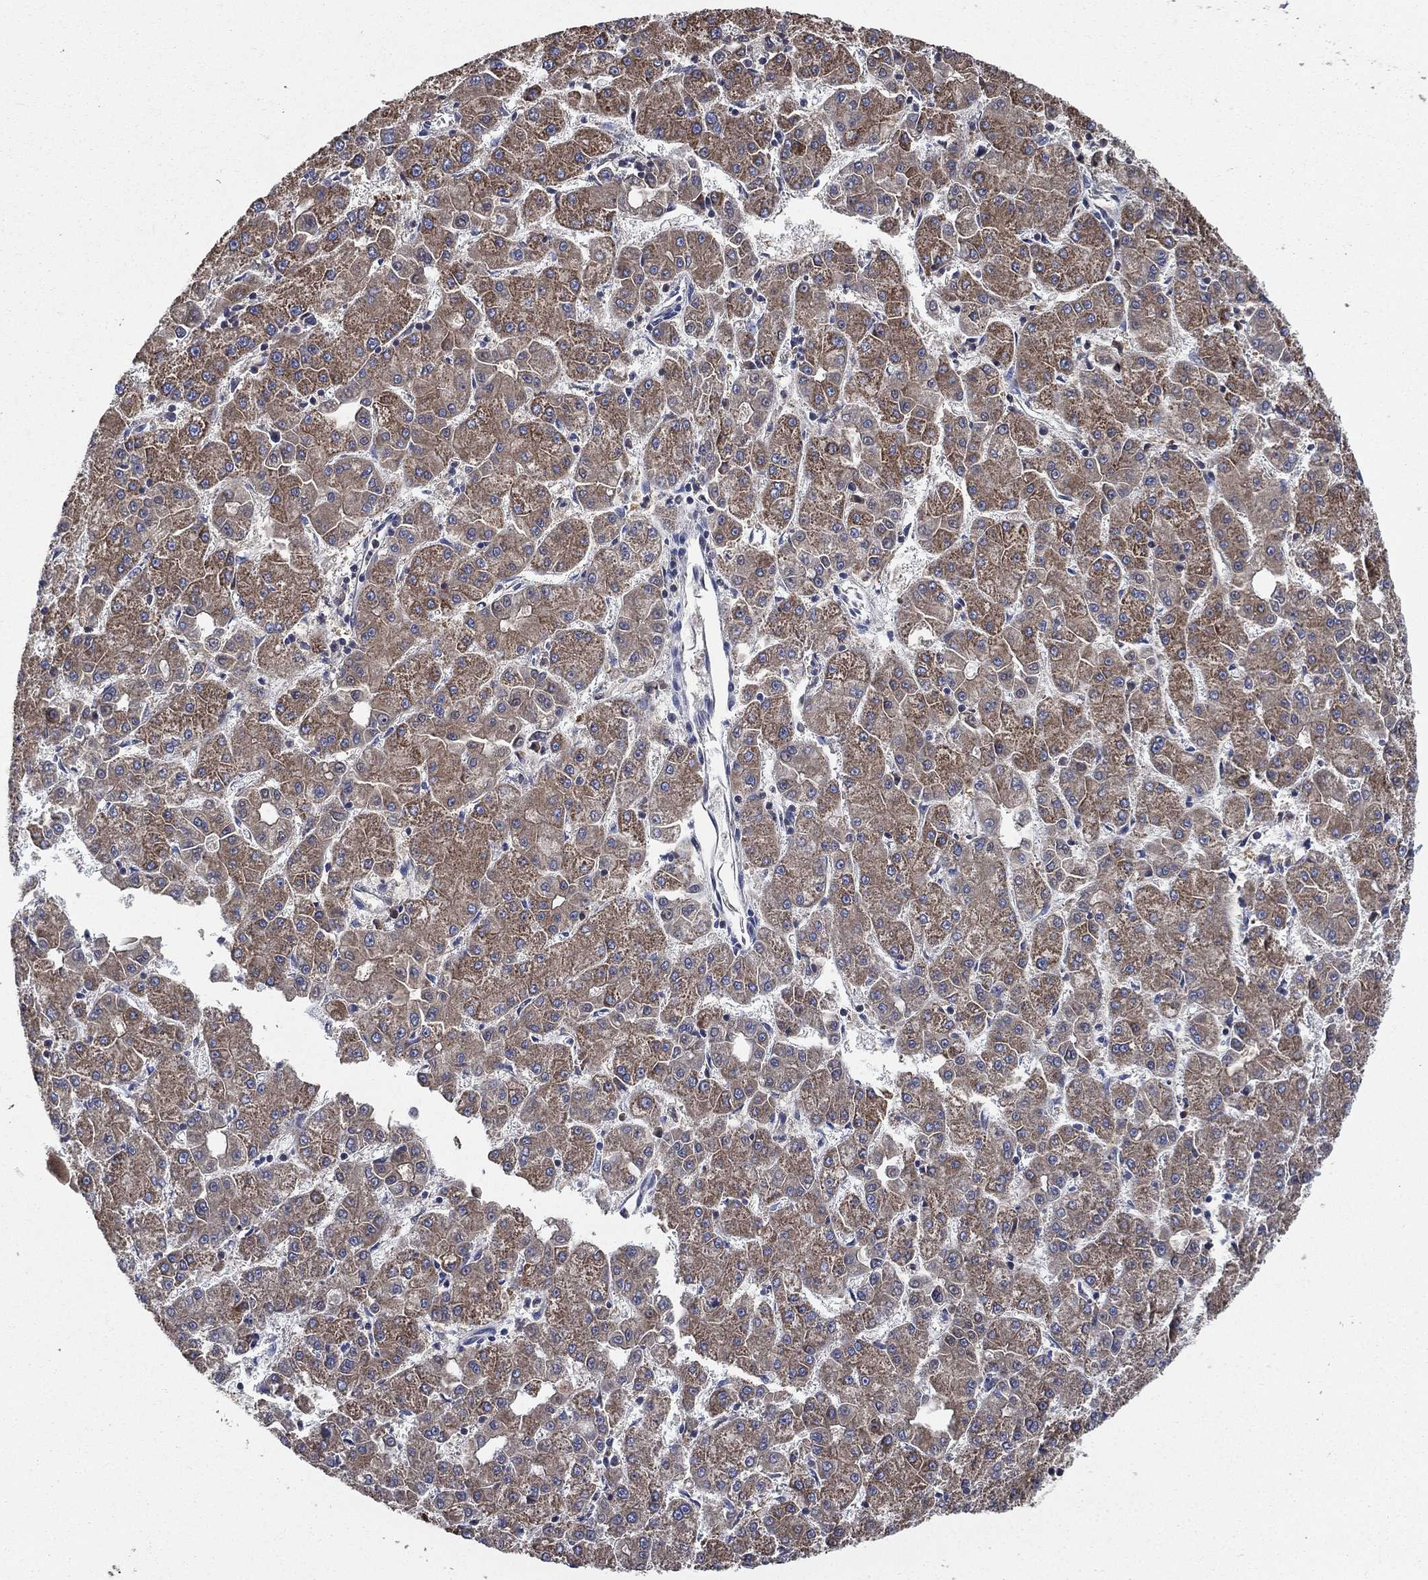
{"staining": {"intensity": "strong", "quantity": ">75%", "location": "cytoplasmic/membranous"}, "tissue": "liver cancer", "cell_type": "Tumor cells", "image_type": "cancer", "snomed": [{"axis": "morphology", "description": "Carcinoma, Hepatocellular, NOS"}, {"axis": "topography", "description": "Liver"}], "caption": "This histopathology image exhibits immunohistochemistry (IHC) staining of human liver hepatocellular carcinoma, with high strong cytoplasmic/membranous staining in about >75% of tumor cells.", "gene": "SMPD3", "patient": {"sex": "male", "age": 73}}